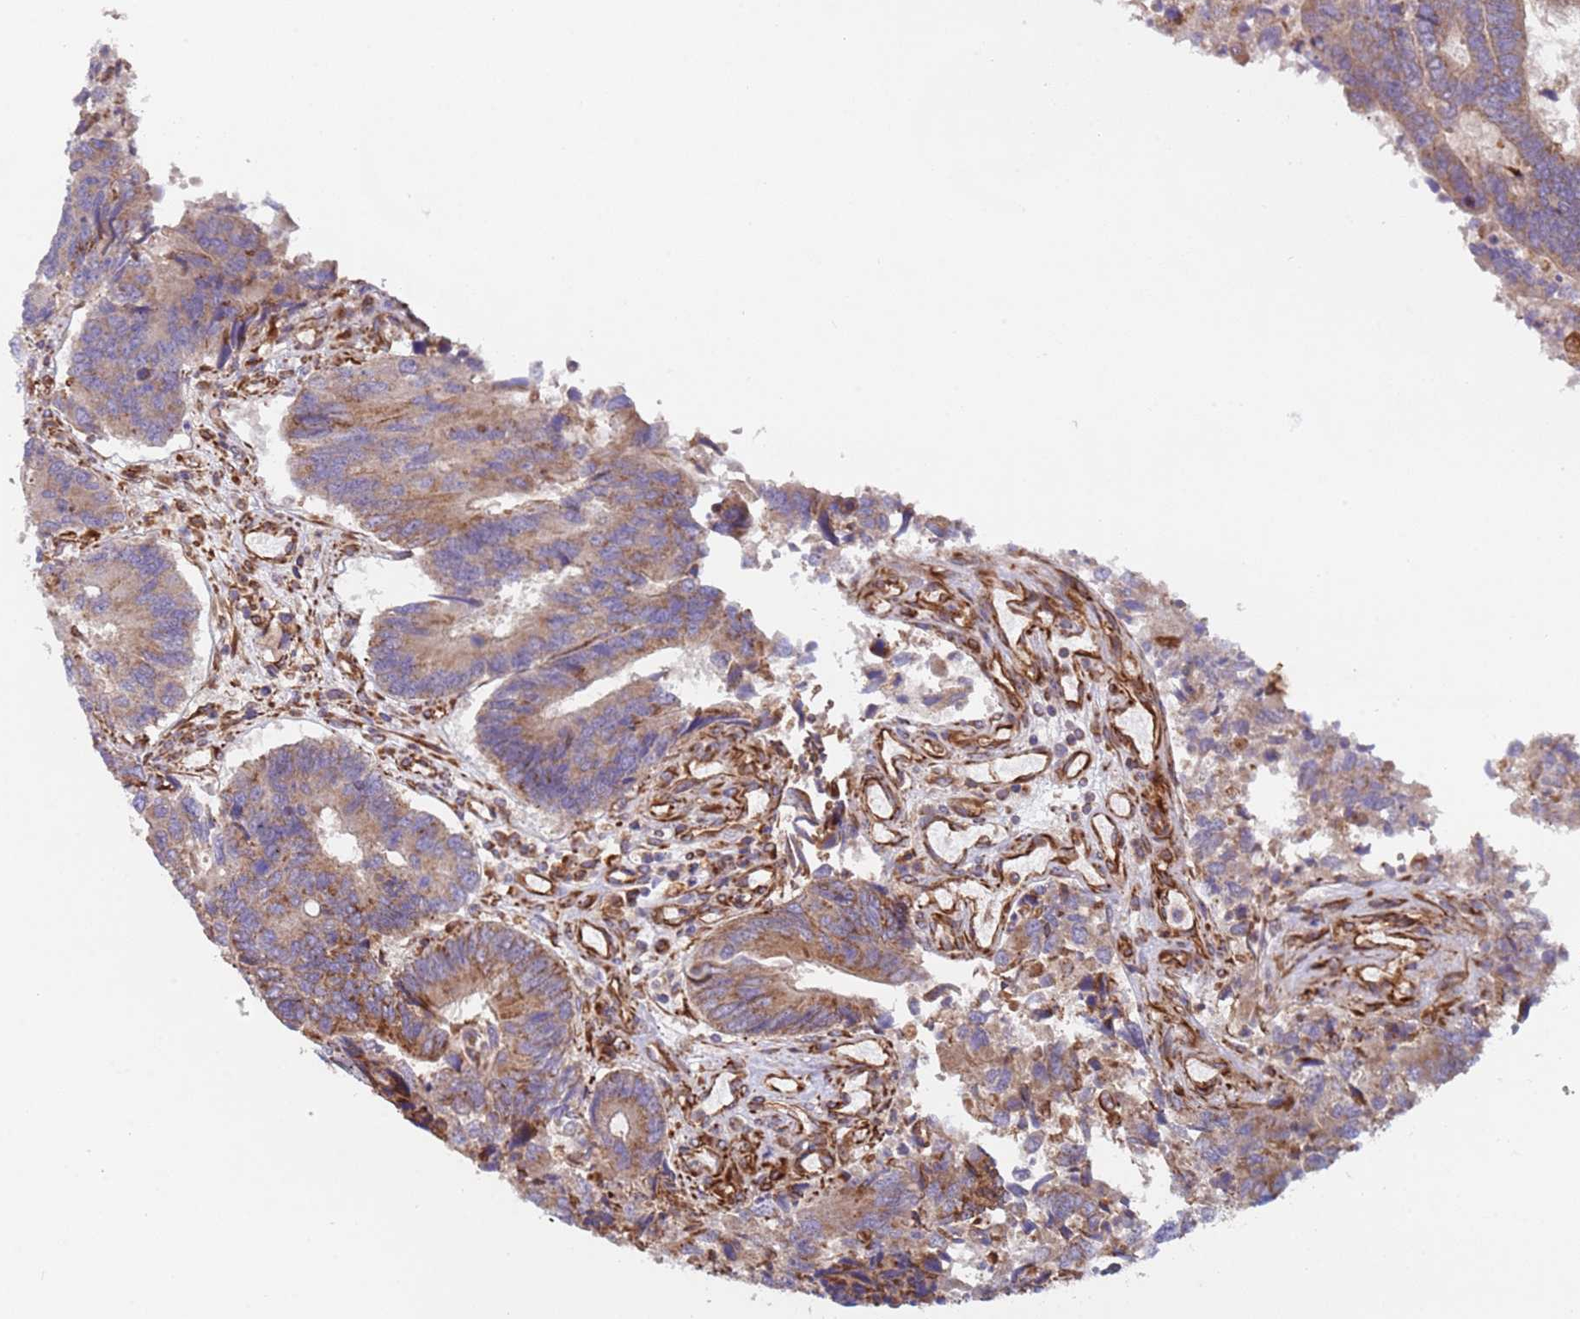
{"staining": {"intensity": "moderate", "quantity": "25%-75%", "location": "cytoplasmic/membranous"}, "tissue": "colorectal cancer", "cell_type": "Tumor cells", "image_type": "cancer", "snomed": [{"axis": "morphology", "description": "Adenocarcinoma, NOS"}, {"axis": "topography", "description": "Colon"}], "caption": "Colorectal cancer tissue exhibits moderate cytoplasmic/membranous positivity in about 25%-75% of tumor cells, visualized by immunohistochemistry.", "gene": "NUDT12", "patient": {"sex": "female", "age": 67}}